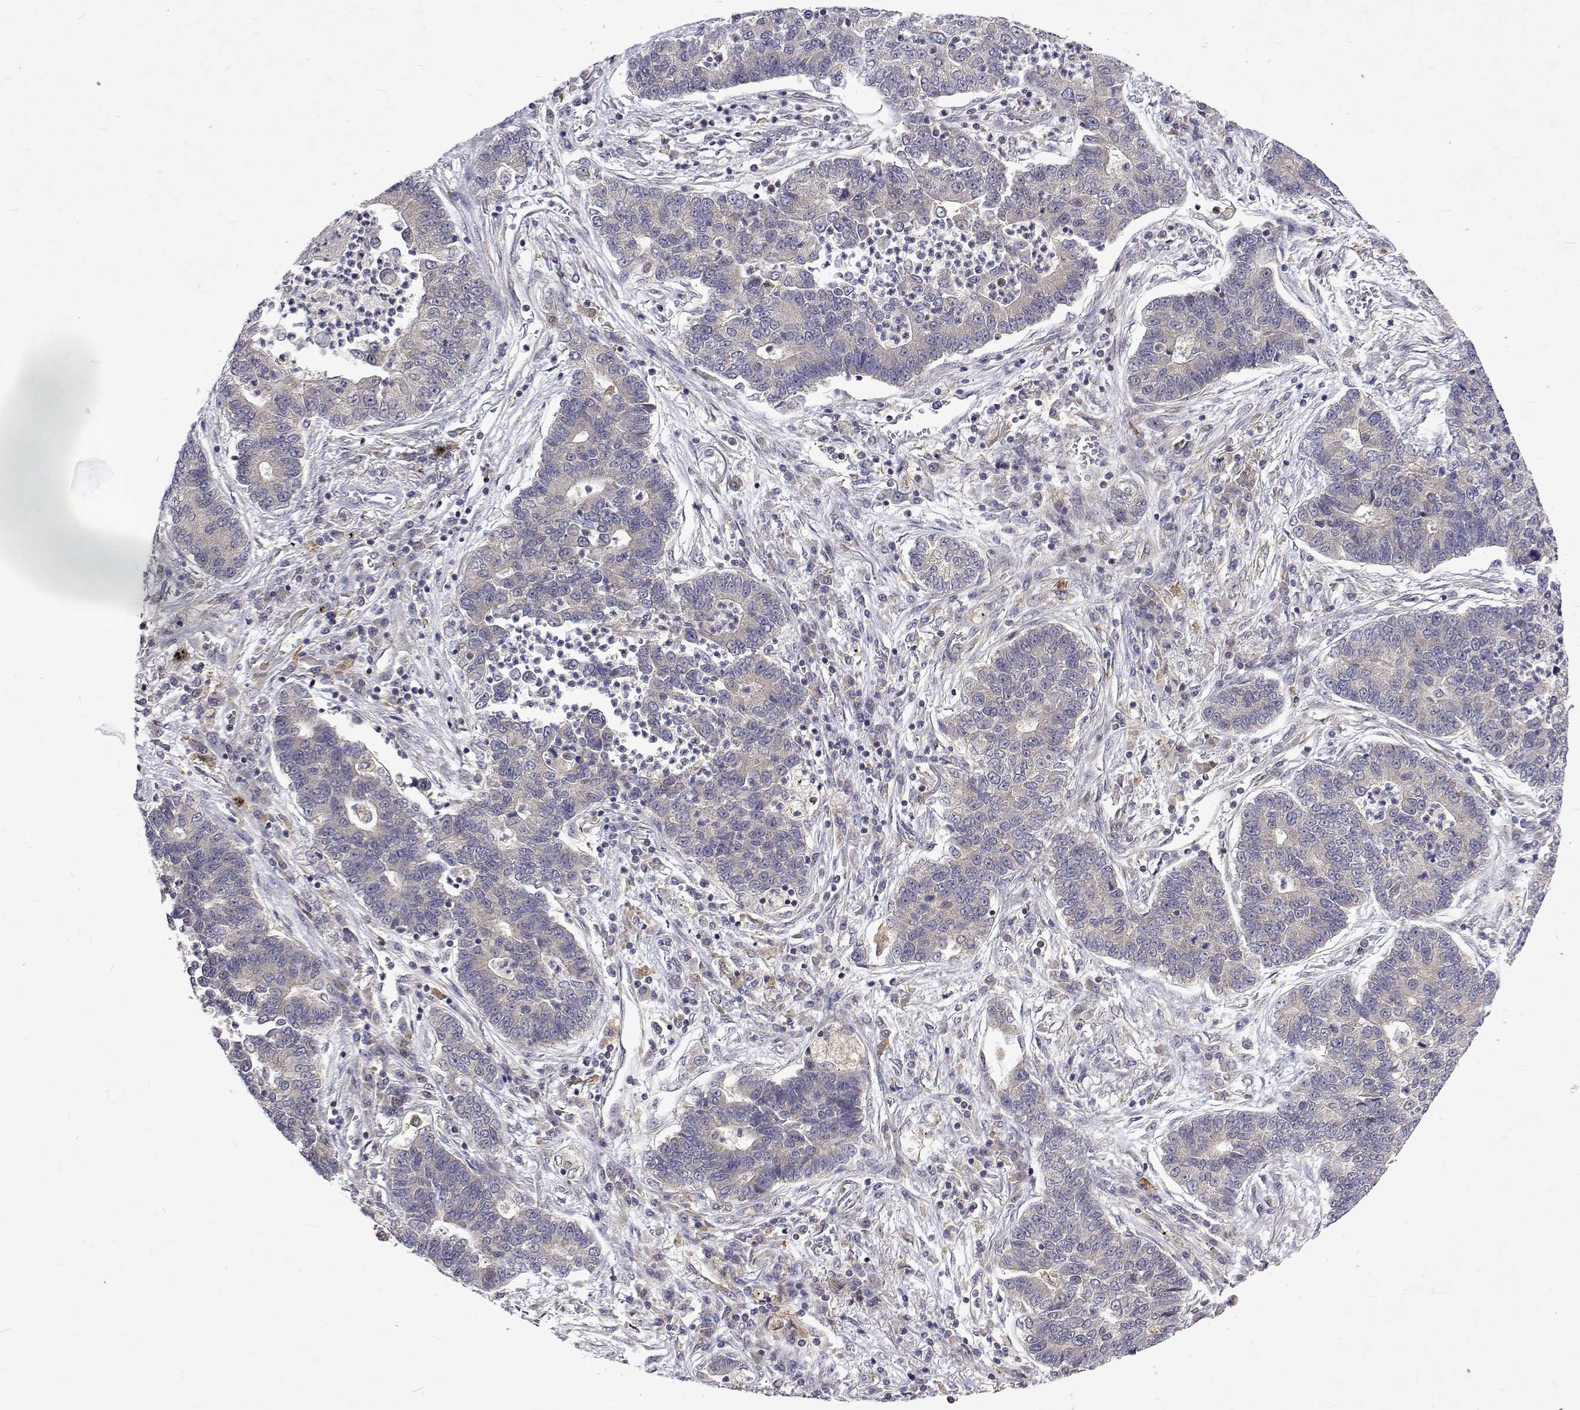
{"staining": {"intensity": "negative", "quantity": "none", "location": "none"}, "tissue": "lung cancer", "cell_type": "Tumor cells", "image_type": "cancer", "snomed": [{"axis": "morphology", "description": "Adenocarcinoma, NOS"}, {"axis": "topography", "description": "Lung"}], "caption": "Histopathology image shows no significant protein expression in tumor cells of lung cancer (adenocarcinoma).", "gene": "ALKBH8", "patient": {"sex": "female", "age": 57}}